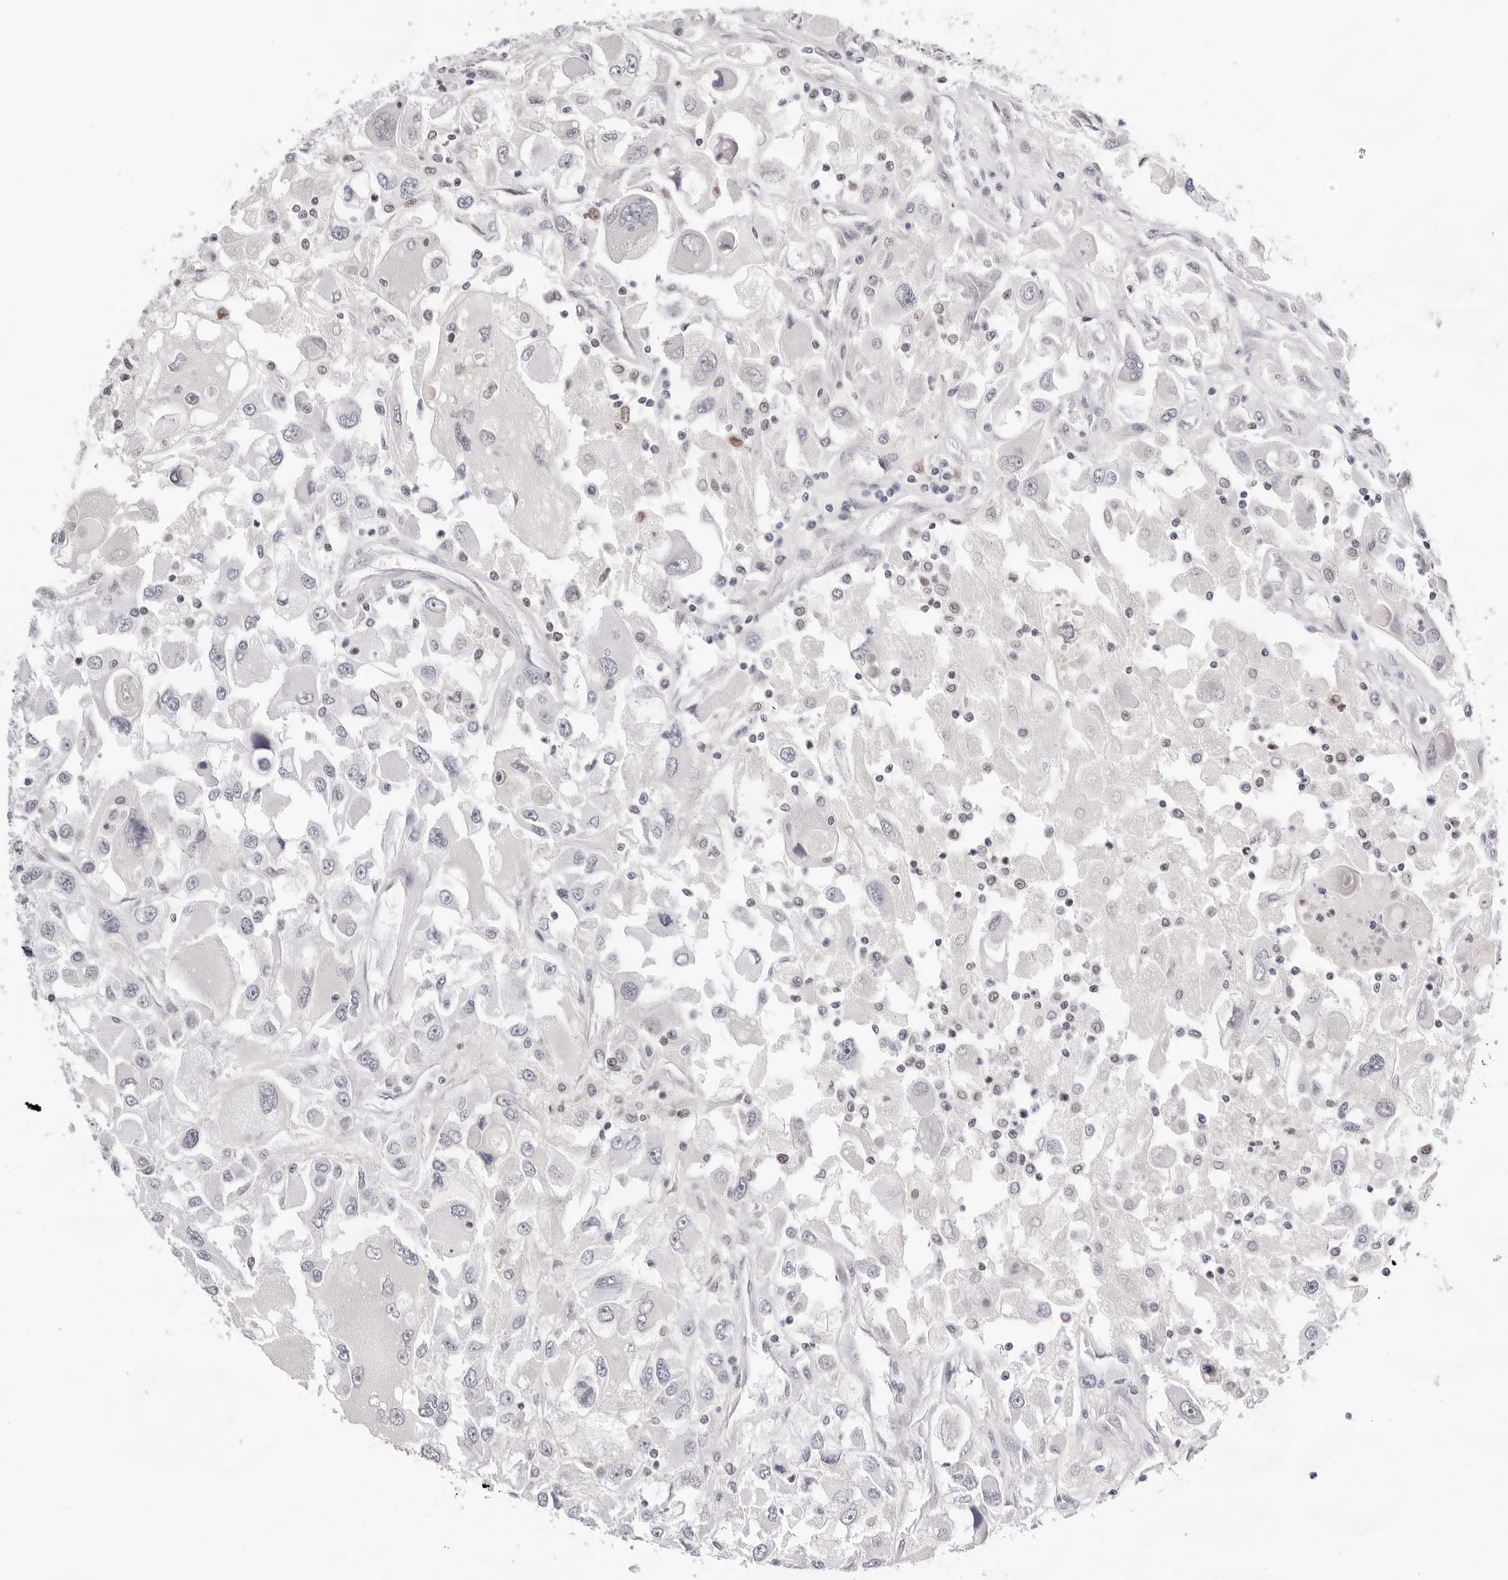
{"staining": {"intensity": "negative", "quantity": "none", "location": "none"}, "tissue": "renal cancer", "cell_type": "Tumor cells", "image_type": "cancer", "snomed": [{"axis": "morphology", "description": "Adenocarcinoma, NOS"}, {"axis": "topography", "description": "Kidney"}], "caption": "An immunohistochemistry histopathology image of renal adenocarcinoma is shown. There is no staining in tumor cells of renal adenocarcinoma.", "gene": "OGG1", "patient": {"sex": "female", "age": 52}}